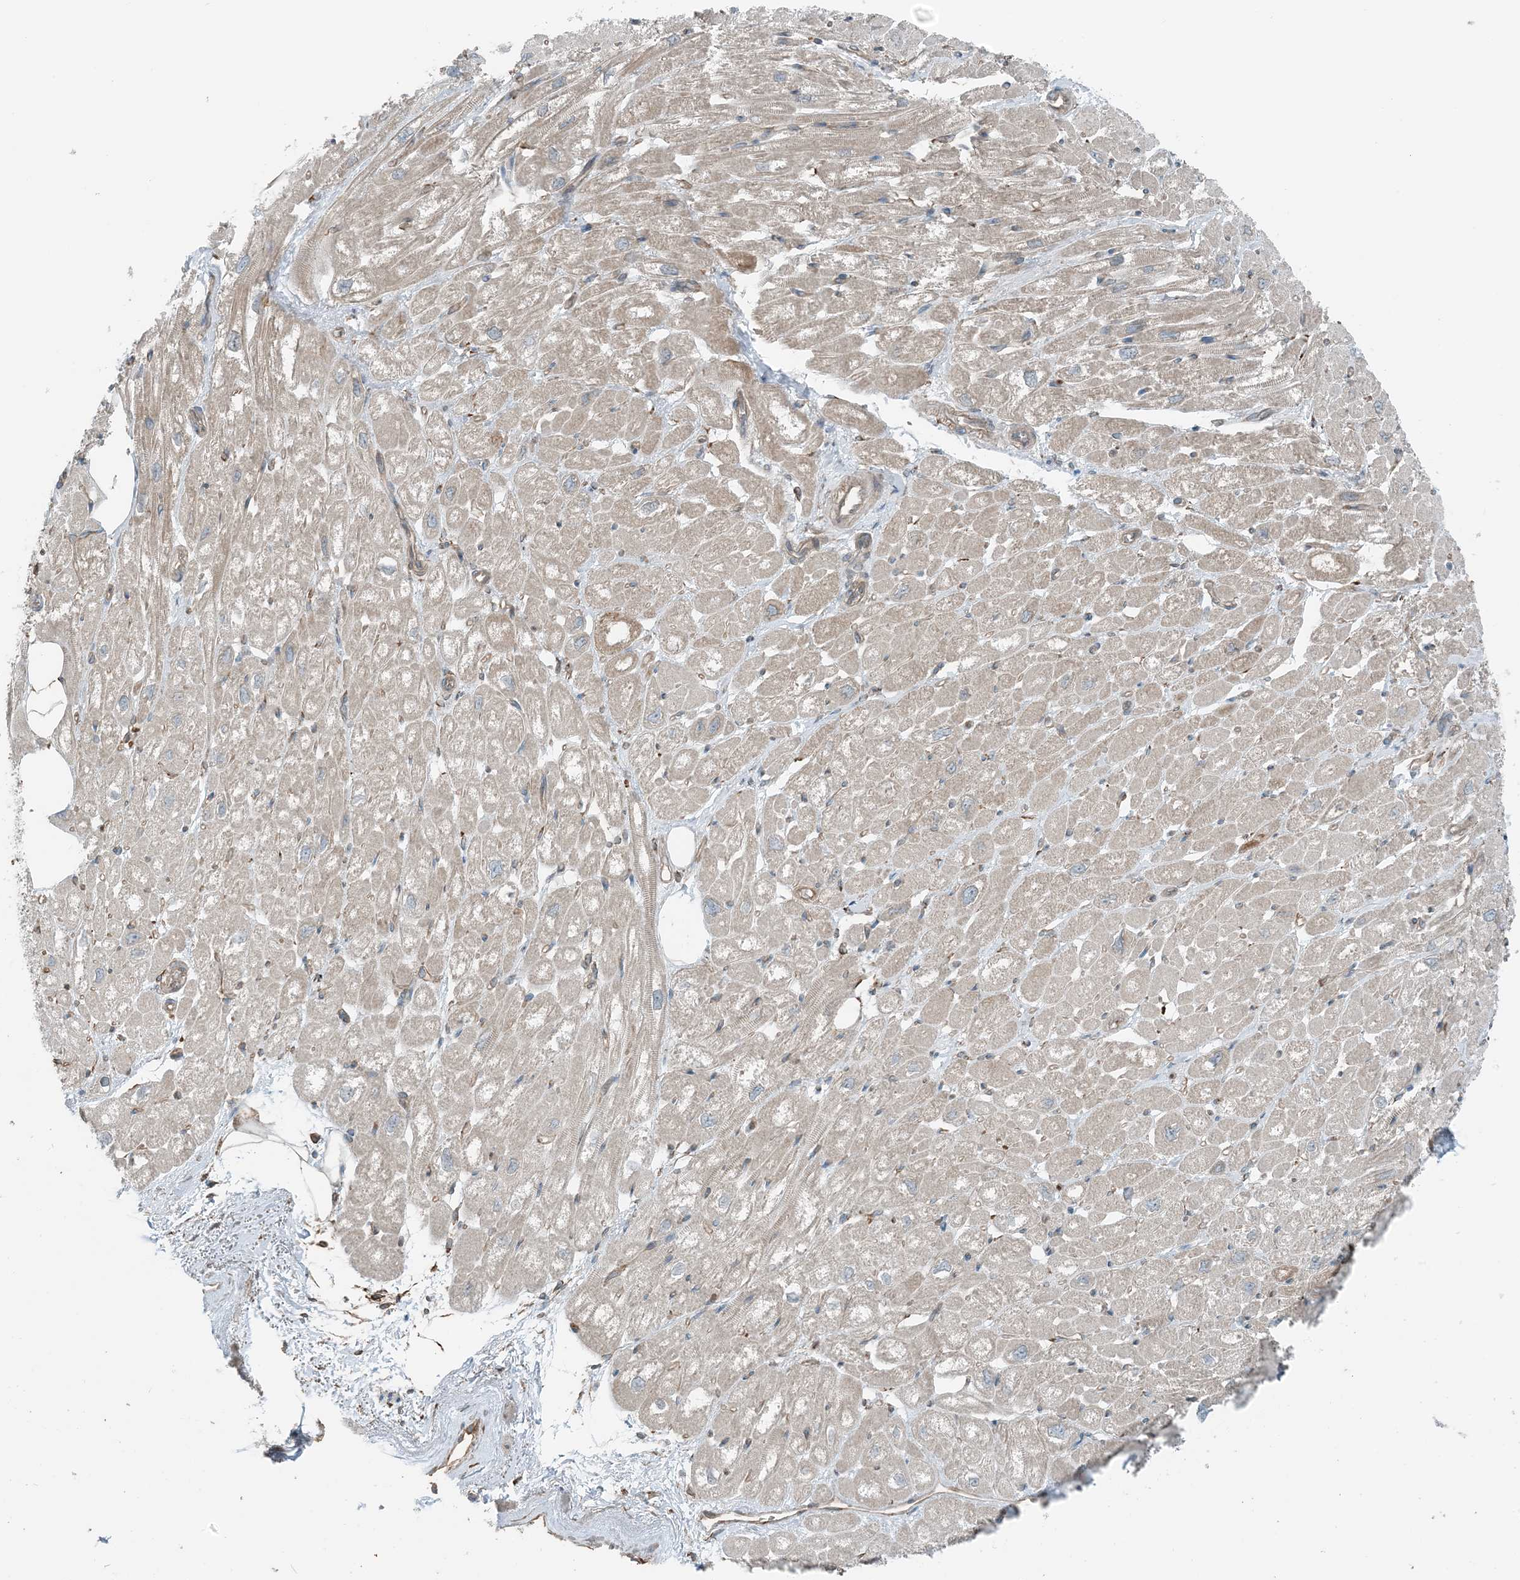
{"staining": {"intensity": "weak", "quantity": "<25%", "location": "cytoplasmic/membranous"}, "tissue": "heart muscle", "cell_type": "Cardiomyocytes", "image_type": "normal", "snomed": [{"axis": "morphology", "description": "Normal tissue, NOS"}, {"axis": "topography", "description": "Heart"}], "caption": "DAB (3,3'-diaminobenzidine) immunohistochemical staining of unremarkable human heart muscle reveals no significant expression in cardiomyocytes.", "gene": "CERKL", "patient": {"sex": "male", "age": 50}}